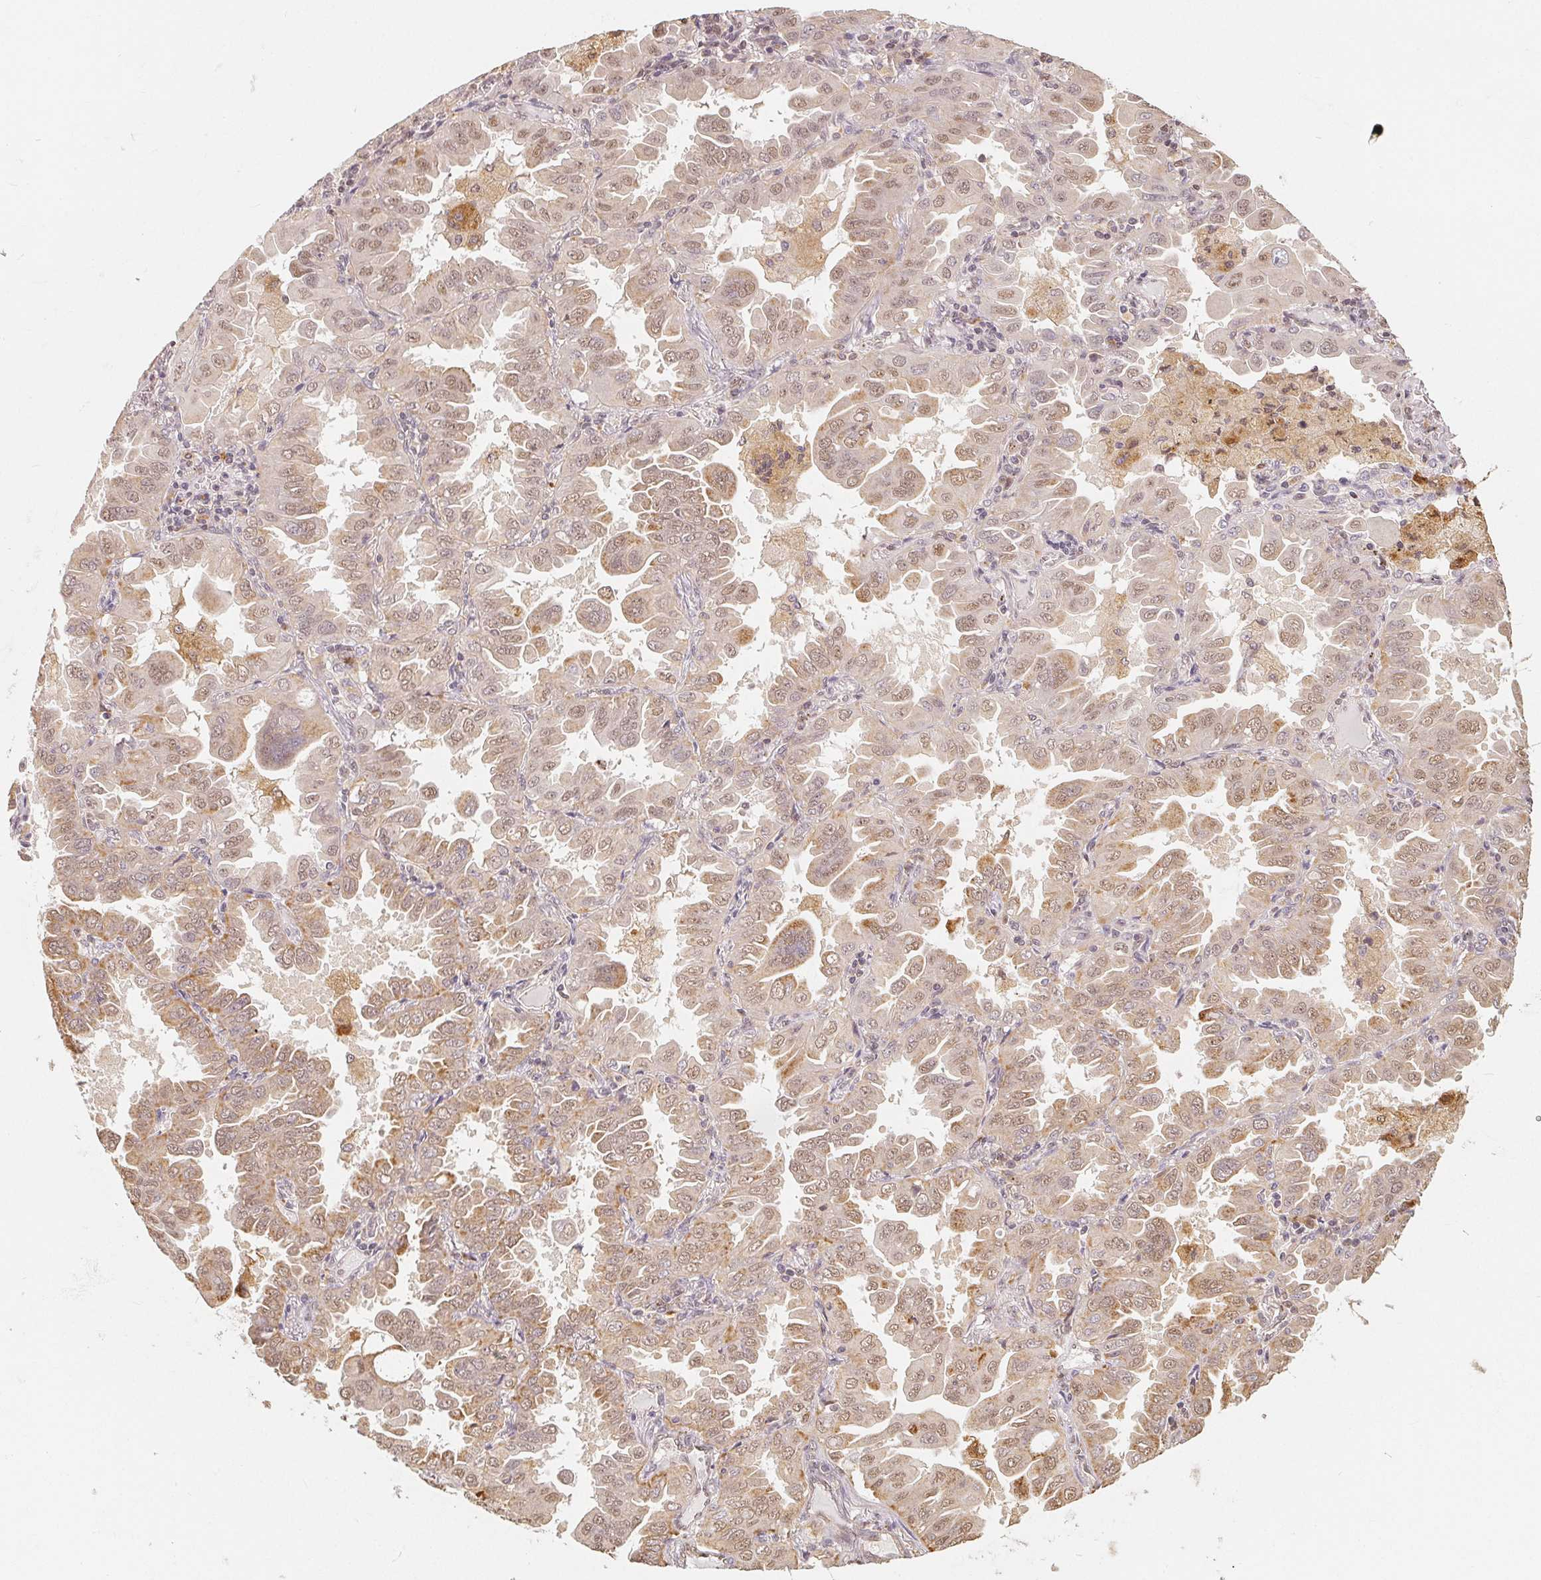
{"staining": {"intensity": "moderate", "quantity": "25%-75%", "location": "cytoplasmic/membranous,nuclear"}, "tissue": "lung cancer", "cell_type": "Tumor cells", "image_type": "cancer", "snomed": [{"axis": "morphology", "description": "Adenocarcinoma, NOS"}, {"axis": "topography", "description": "Lung"}], "caption": "Immunohistochemical staining of lung cancer (adenocarcinoma) displays moderate cytoplasmic/membranous and nuclear protein positivity in approximately 25%-75% of tumor cells.", "gene": "GUSB", "patient": {"sex": "male", "age": 64}}